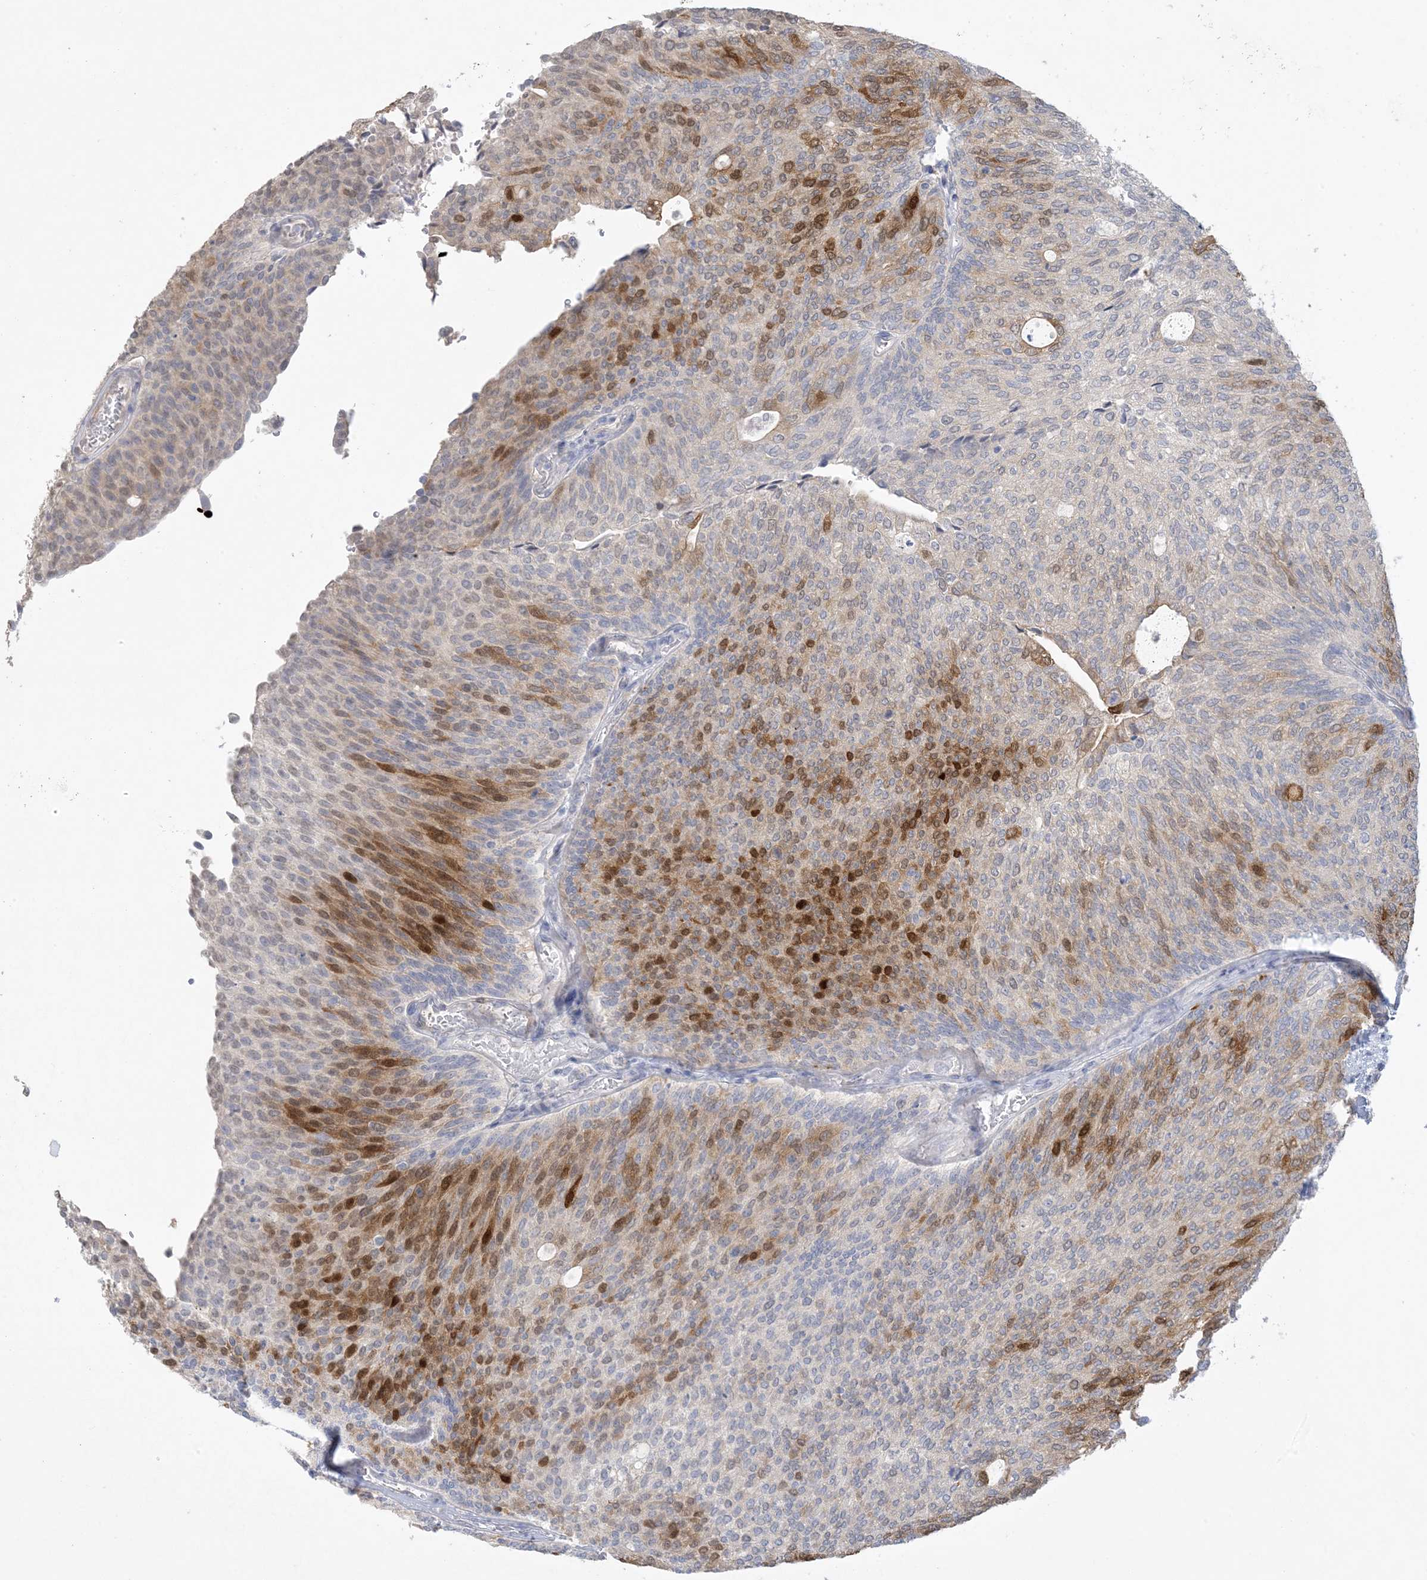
{"staining": {"intensity": "moderate", "quantity": "25%-75%", "location": "cytoplasmic/membranous,nuclear"}, "tissue": "urothelial cancer", "cell_type": "Tumor cells", "image_type": "cancer", "snomed": [{"axis": "morphology", "description": "Urothelial carcinoma, Low grade"}, {"axis": "topography", "description": "Urinary bladder"}], "caption": "This is a histology image of IHC staining of urothelial carcinoma (low-grade), which shows moderate expression in the cytoplasmic/membranous and nuclear of tumor cells.", "gene": "HMGCS1", "patient": {"sex": "female", "age": 79}}